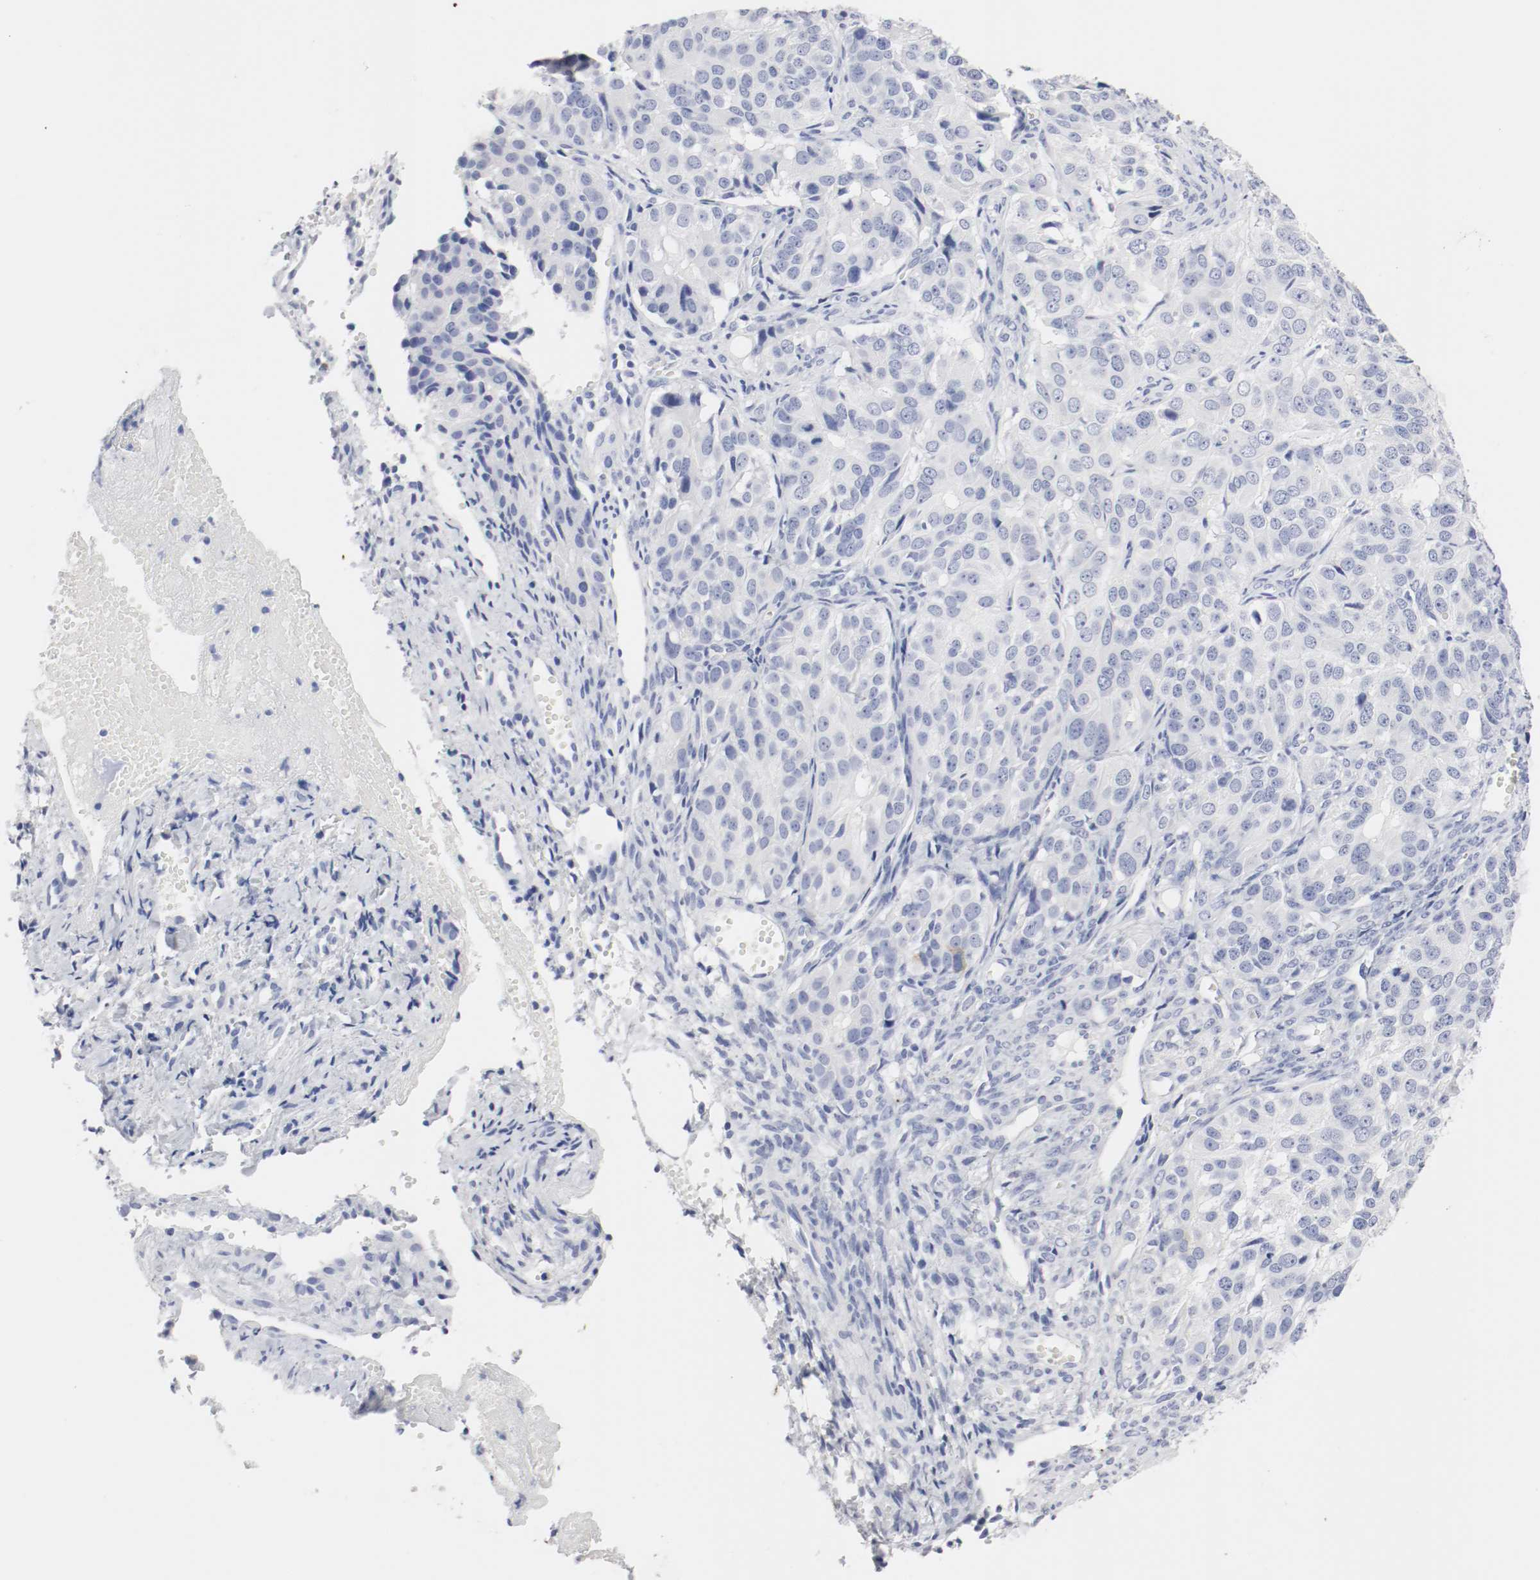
{"staining": {"intensity": "negative", "quantity": "none", "location": "none"}, "tissue": "ovarian cancer", "cell_type": "Tumor cells", "image_type": "cancer", "snomed": [{"axis": "morphology", "description": "Carcinoma, endometroid"}, {"axis": "topography", "description": "Ovary"}], "caption": "Immunohistochemistry (IHC) histopathology image of human ovarian endometroid carcinoma stained for a protein (brown), which reveals no staining in tumor cells.", "gene": "GAD1", "patient": {"sex": "female", "age": 51}}